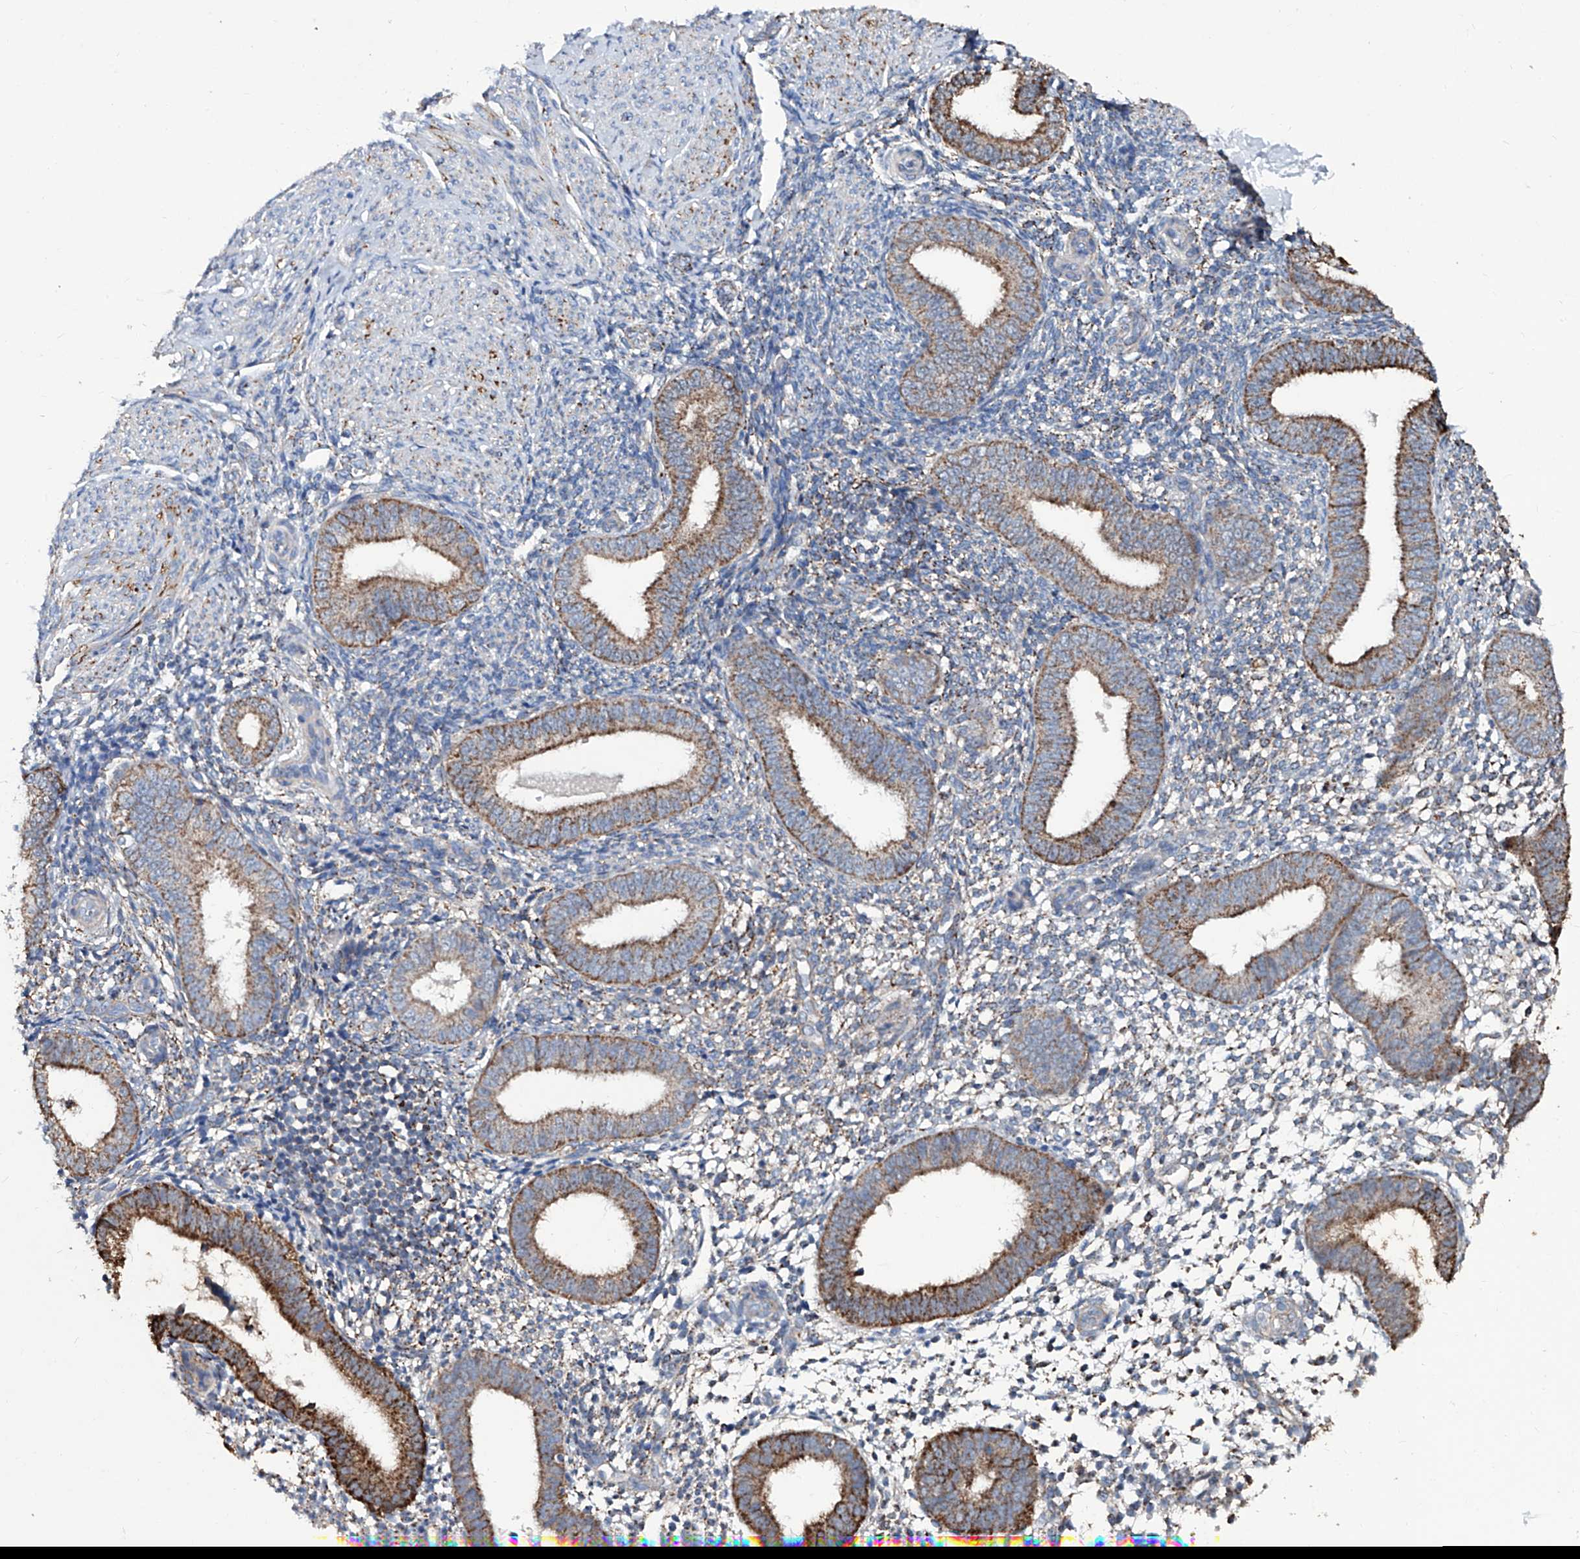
{"staining": {"intensity": "moderate", "quantity": "25%-75%", "location": "cytoplasmic/membranous"}, "tissue": "endometrium", "cell_type": "Cells in endometrial stroma", "image_type": "normal", "snomed": [{"axis": "morphology", "description": "Normal tissue, NOS"}, {"axis": "topography", "description": "Uterus"}, {"axis": "topography", "description": "Endometrium"}], "caption": "IHC photomicrograph of unremarkable human endometrium stained for a protein (brown), which displays medium levels of moderate cytoplasmic/membranous expression in about 25%-75% of cells in endometrial stroma.", "gene": "NHS", "patient": {"sex": "female", "age": 48}}